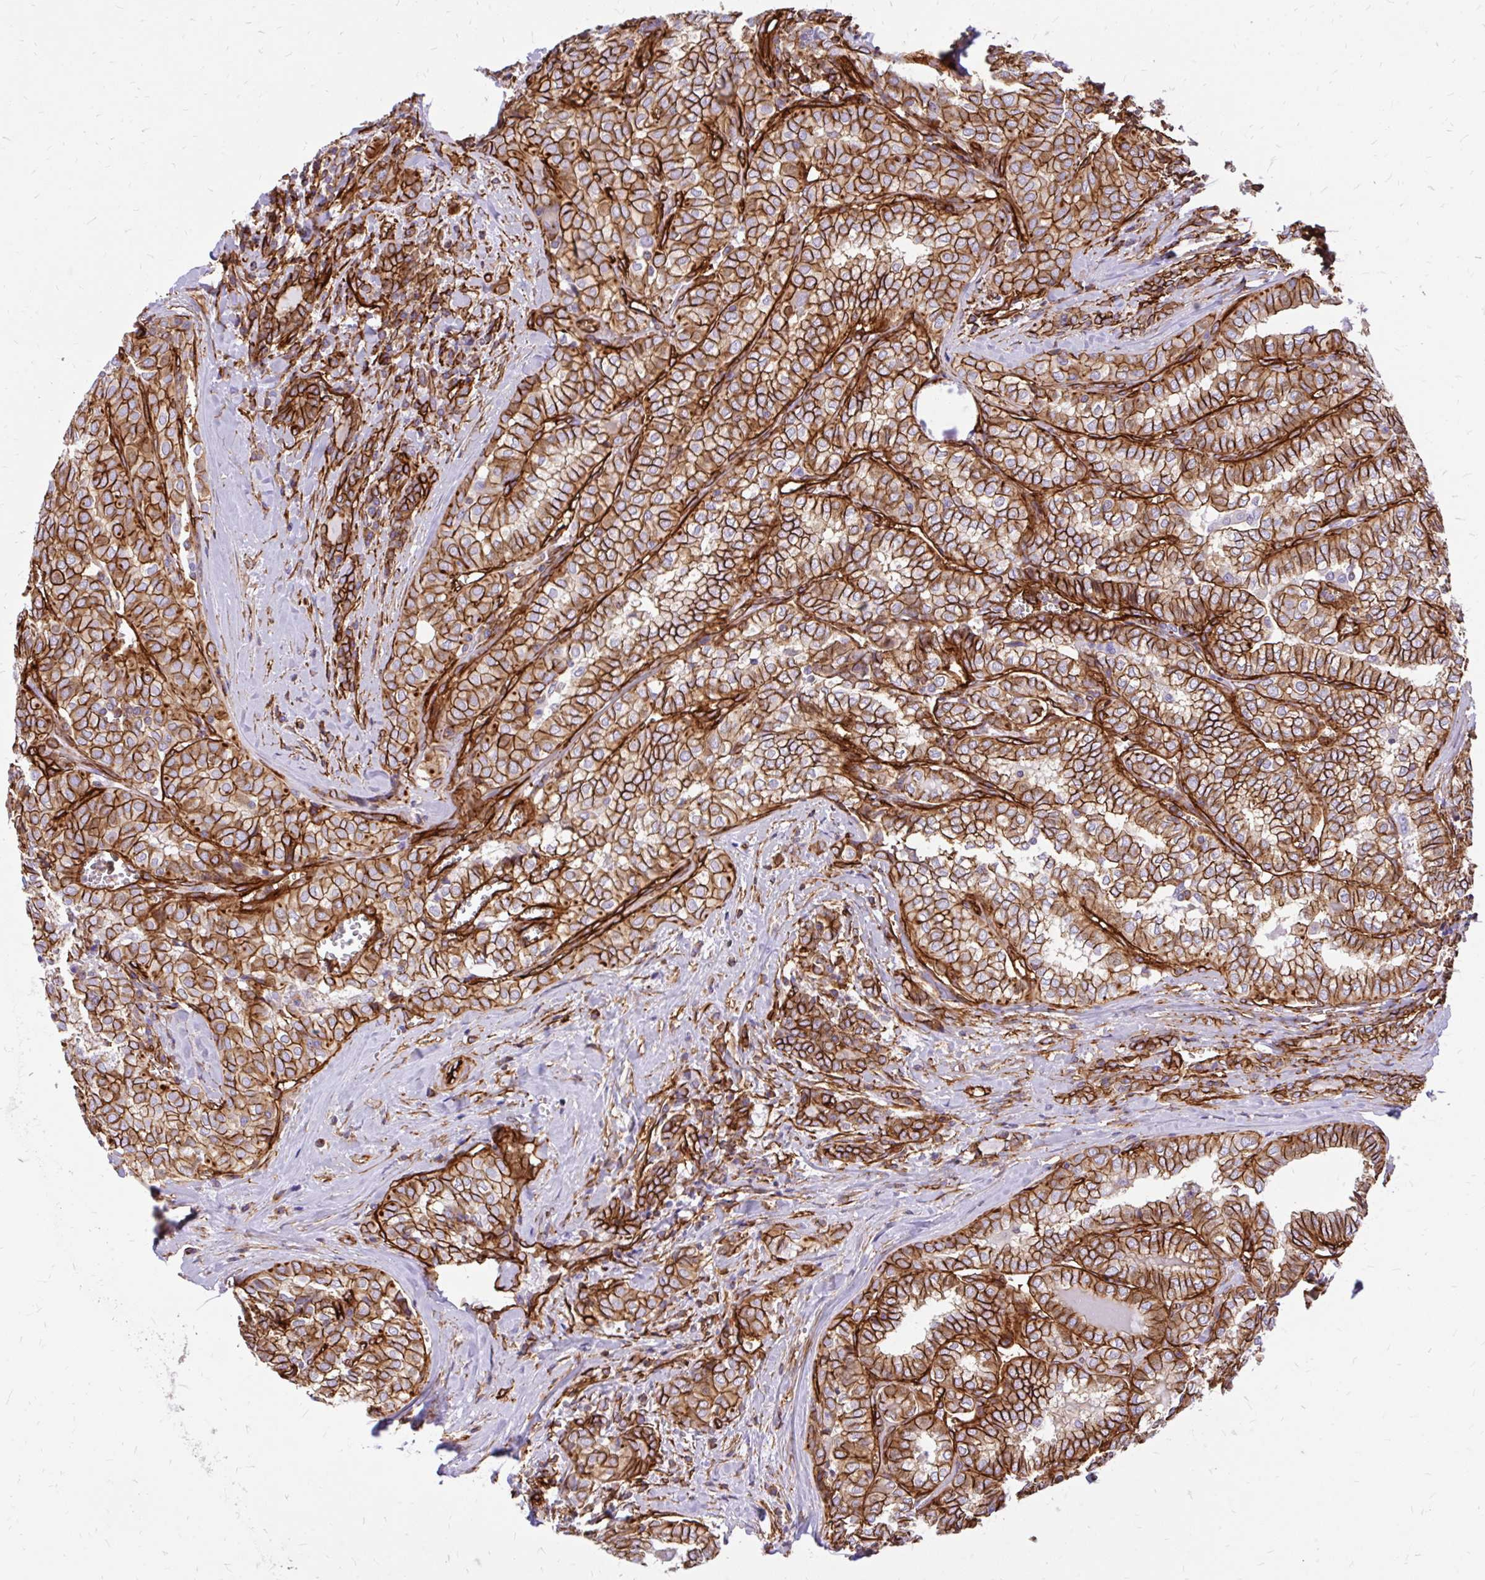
{"staining": {"intensity": "strong", "quantity": ">75%", "location": "cytoplasmic/membranous"}, "tissue": "thyroid cancer", "cell_type": "Tumor cells", "image_type": "cancer", "snomed": [{"axis": "morphology", "description": "Papillary adenocarcinoma, NOS"}, {"axis": "topography", "description": "Thyroid gland"}], "caption": "Approximately >75% of tumor cells in human thyroid papillary adenocarcinoma show strong cytoplasmic/membranous protein expression as visualized by brown immunohistochemical staining.", "gene": "MAP1LC3B", "patient": {"sex": "female", "age": 30}}